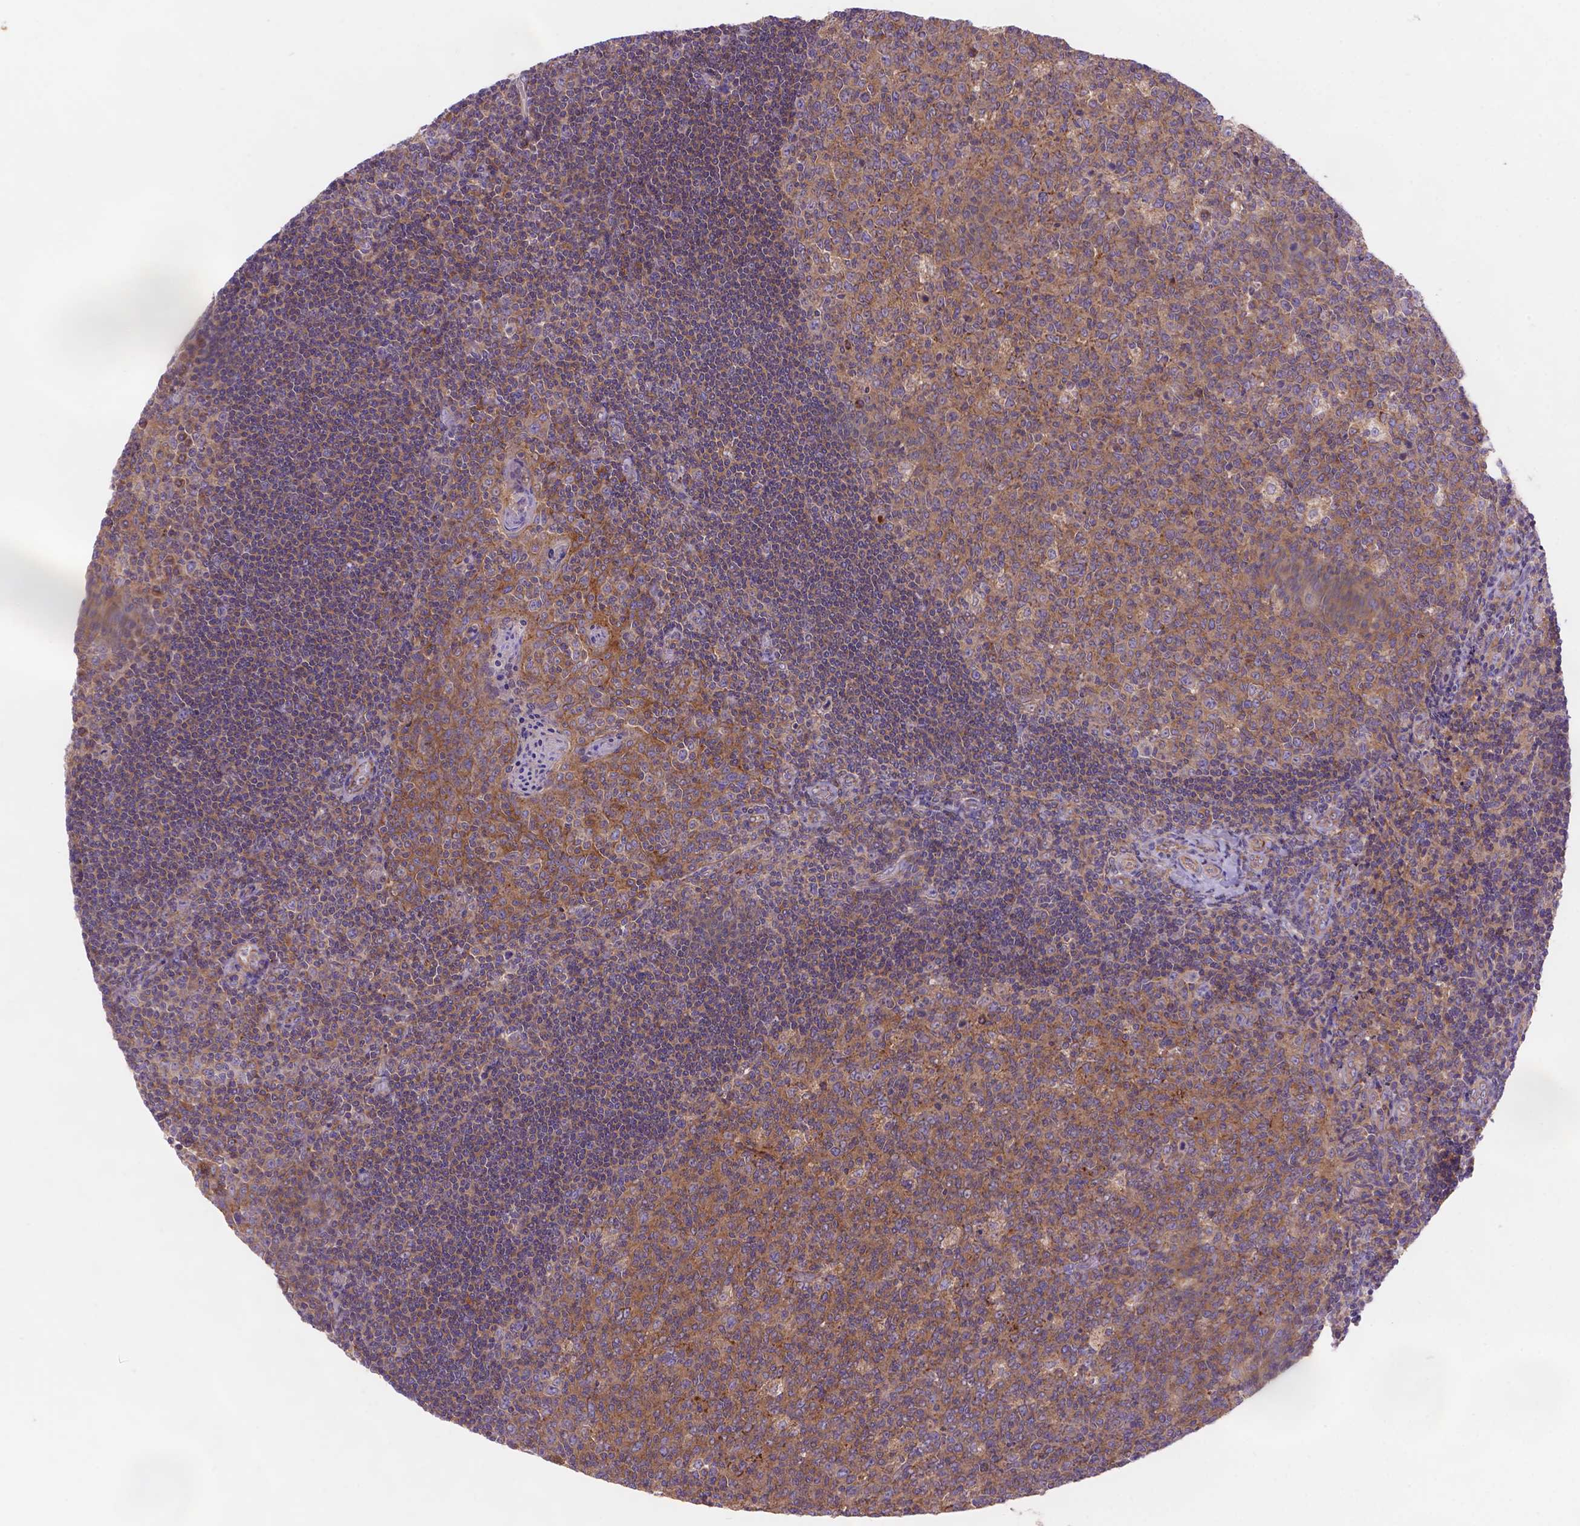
{"staining": {"intensity": "moderate", "quantity": ">75%", "location": "cytoplasmic/membranous"}, "tissue": "tonsil", "cell_type": "Germinal center cells", "image_type": "normal", "snomed": [{"axis": "morphology", "description": "Normal tissue, NOS"}, {"axis": "morphology", "description": "Inflammation, NOS"}, {"axis": "topography", "description": "Tonsil"}], "caption": "Immunohistochemical staining of benign human tonsil shows >75% levels of moderate cytoplasmic/membranous protein positivity in about >75% of germinal center cells. The protein is shown in brown color, while the nuclei are stained blue.", "gene": "AK3", "patient": {"sex": "female", "age": 31}}